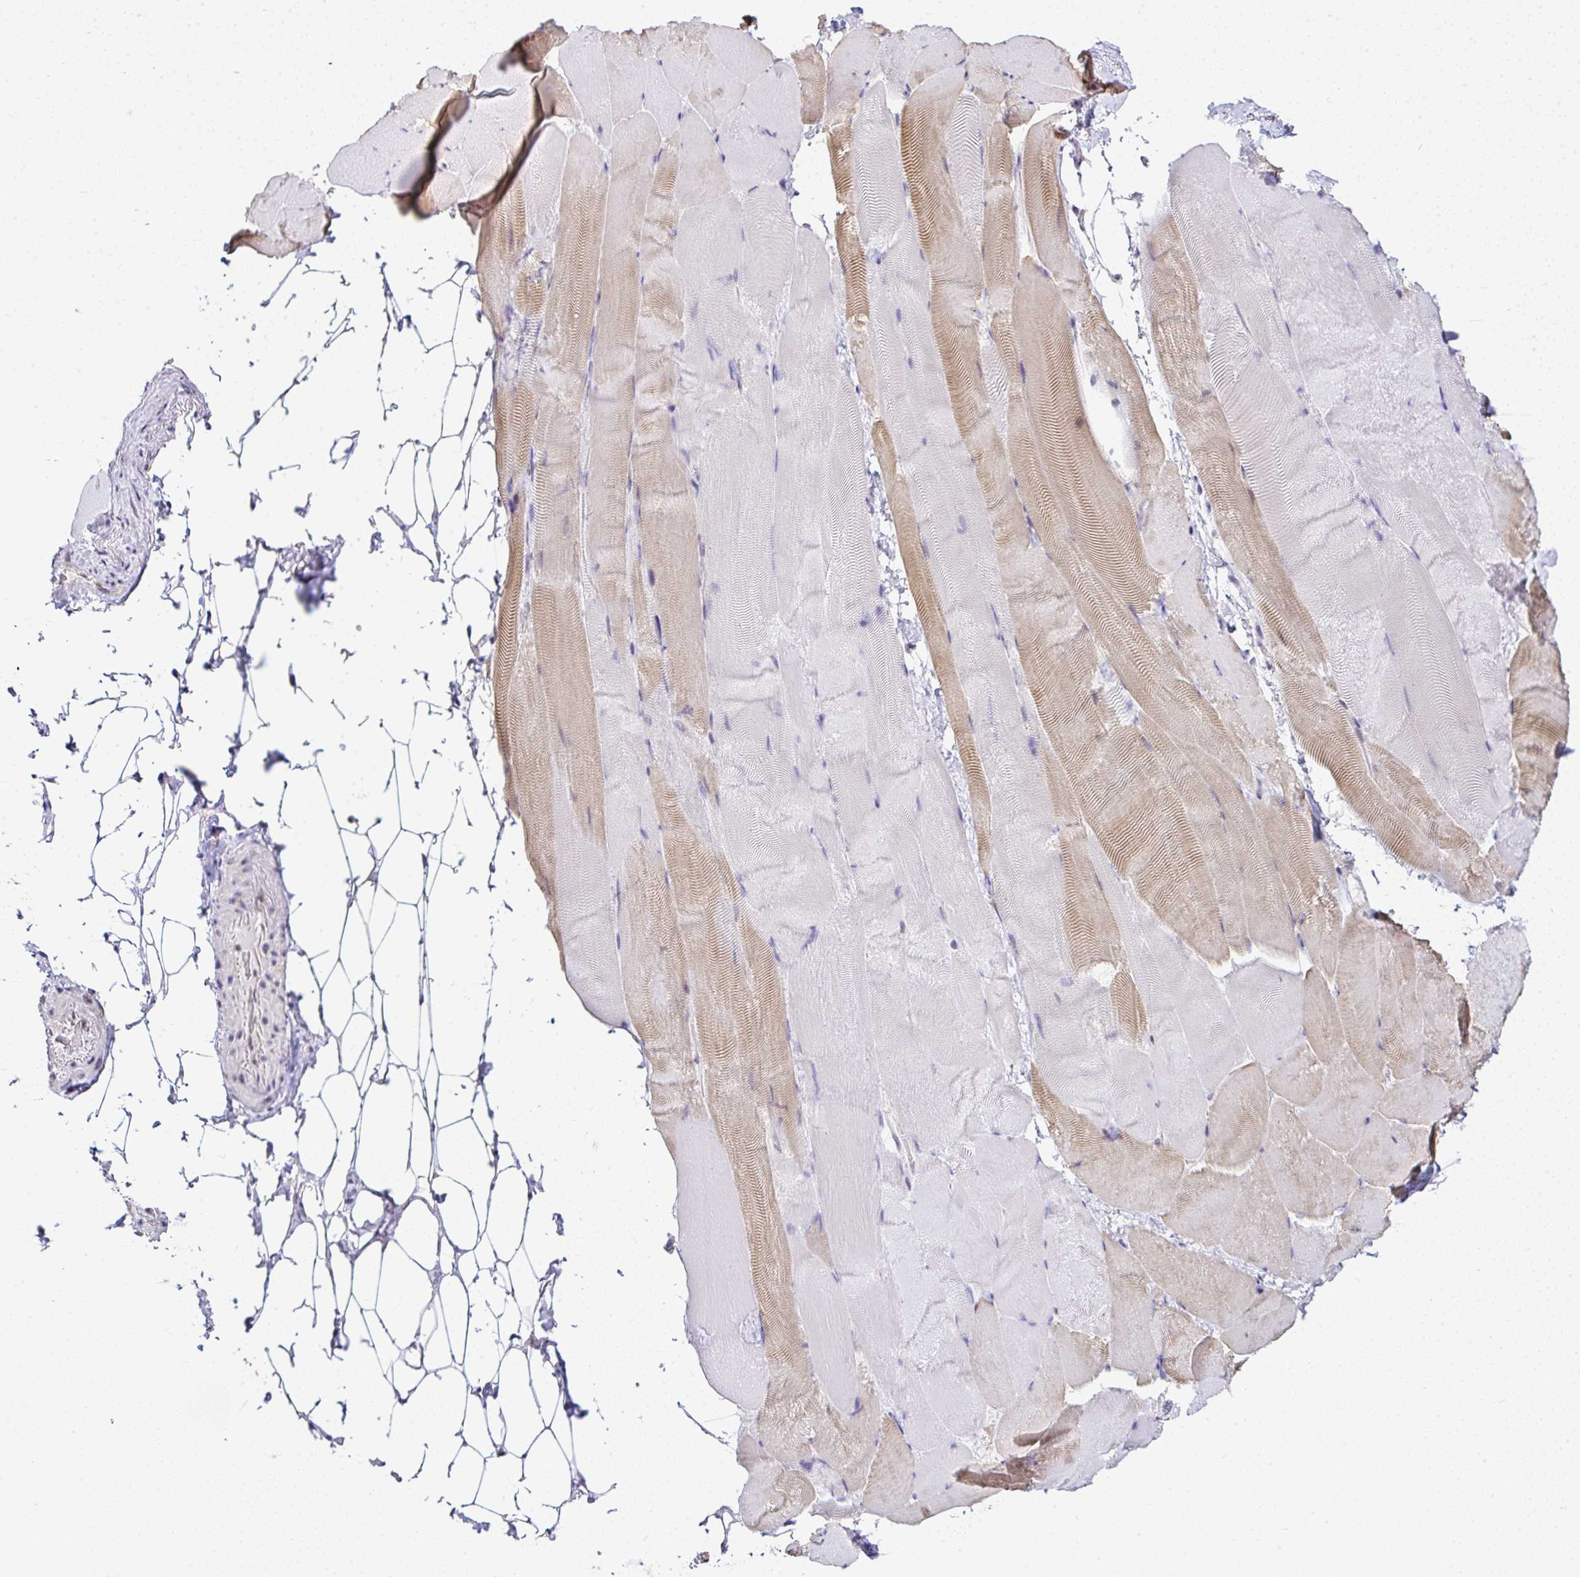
{"staining": {"intensity": "moderate", "quantity": "<25%", "location": "cytoplasmic/membranous,nuclear"}, "tissue": "skeletal muscle", "cell_type": "Myocytes", "image_type": "normal", "snomed": [{"axis": "morphology", "description": "Normal tissue, NOS"}, {"axis": "topography", "description": "Skeletal muscle"}], "caption": "Immunohistochemical staining of unremarkable skeletal muscle reveals <25% levels of moderate cytoplasmic/membranous,nuclear protein positivity in approximately <25% of myocytes. (Brightfield microscopy of DAB IHC at high magnification).", "gene": "PTPN2", "patient": {"sex": "female", "age": 64}}